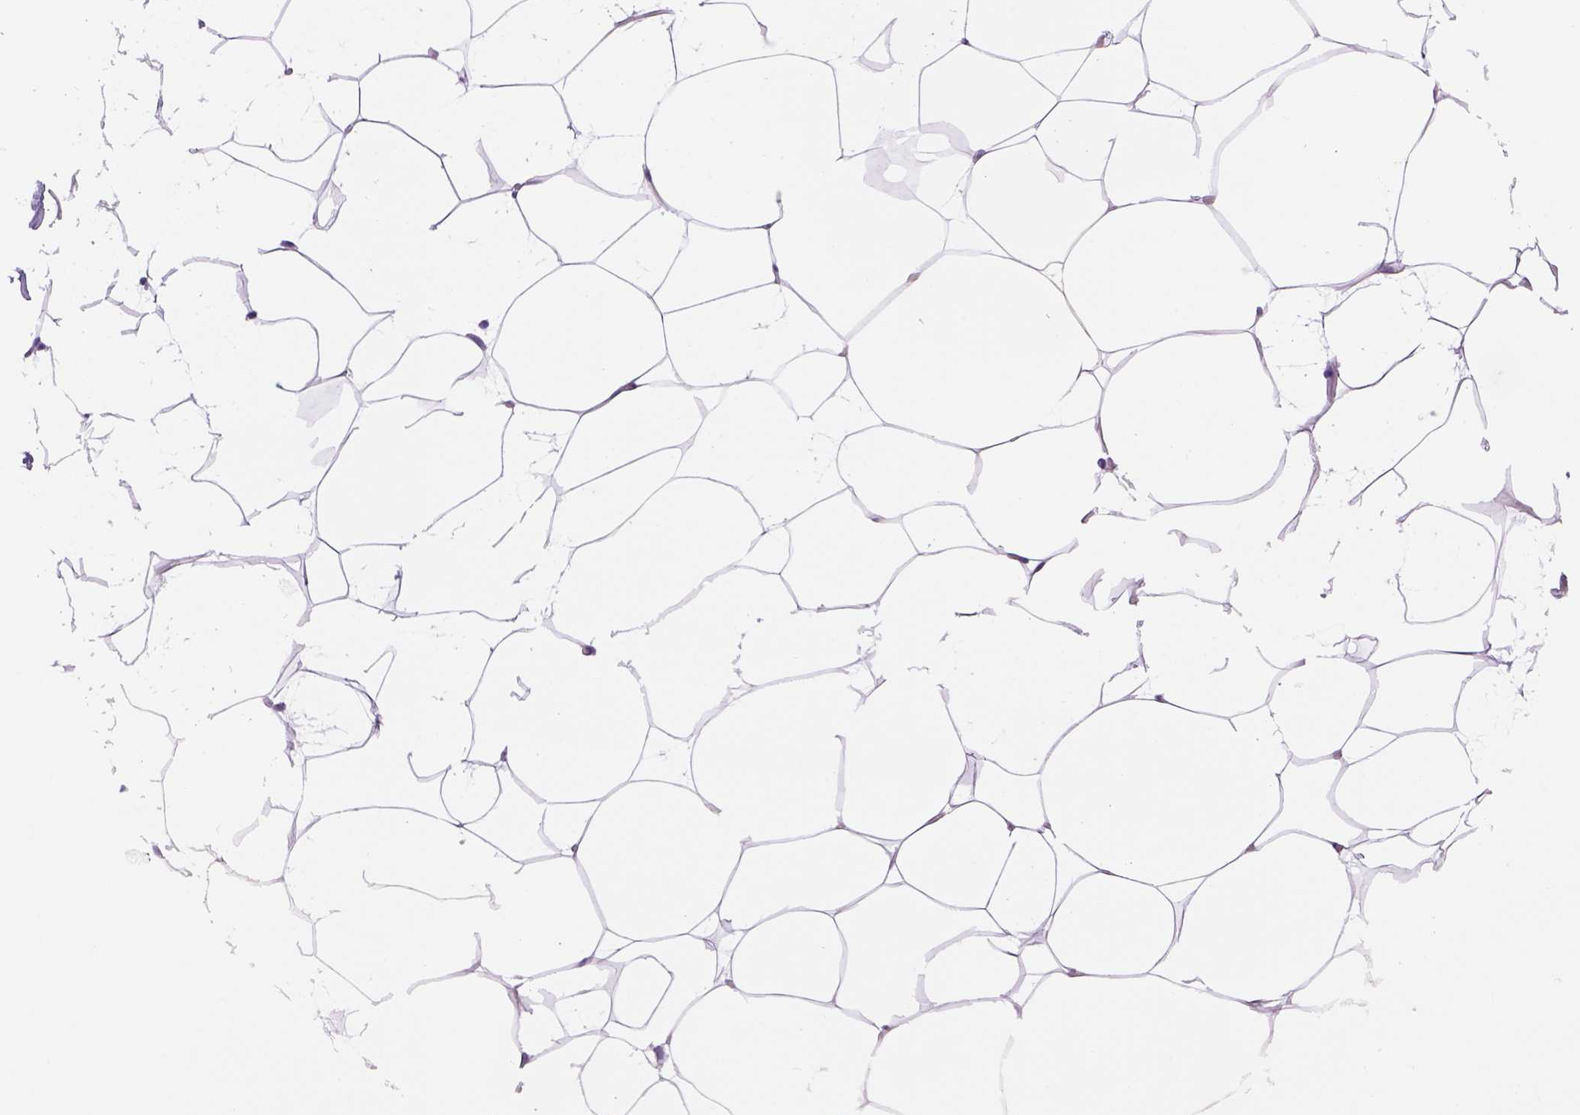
{"staining": {"intensity": "negative", "quantity": "none", "location": "none"}, "tissue": "breast", "cell_type": "Adipocytes", "image_type": "normal", "snomed": [{"axis": "morphology", "description": "Normal tissue, NOS"}, {"axis": "topography", "description": "Breast"}], "caption": "Immunohistochemistry photomicrograph of normal breast stained for a protein (brown), which demonstrates no expression in adipocytes.", "gene": "DBH", "patient": {"sex": "female", "age": 32}}